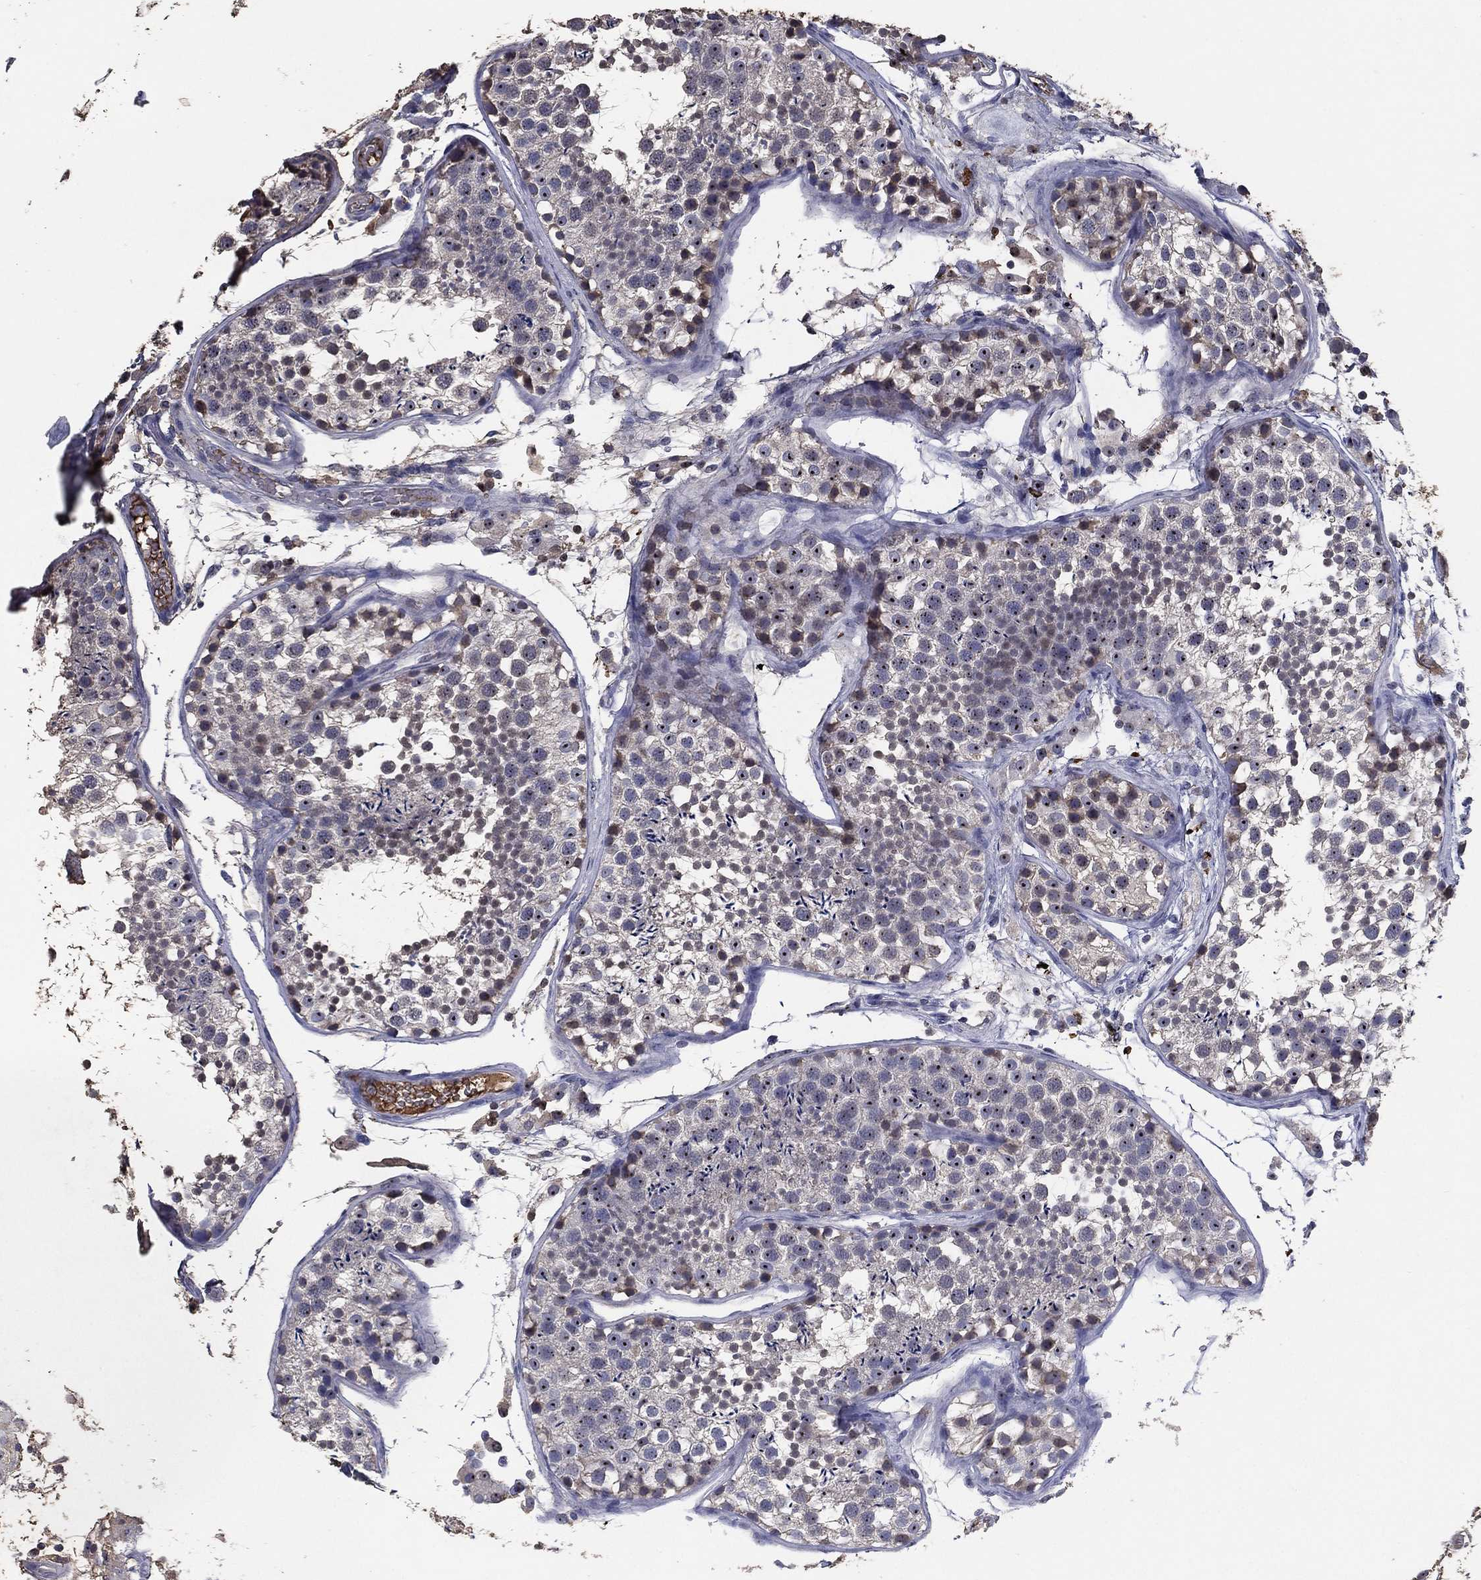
{"staining": {"intensity": "moderate", "quantity": "<25%", "location": "cytoplasmic/membranous,nuclear"}, "tissue": "testis", "cell_type": "Cells in seminiferous ducts", "image_type": "normal", "snomed": [{"axis": "morphology", "description": "Normal tissue, NOS"}, {"axis": "topography", "description": "Testis"}], "caption": "Immunohistochemistry of benign testis exhibits low levels of moderate cytoplasmic/membranous,nuclear staining in about <25% of cells in seminiferous ducts.", "gene": "EFNA1", "patient": {"sex": "male", "age": 29}}